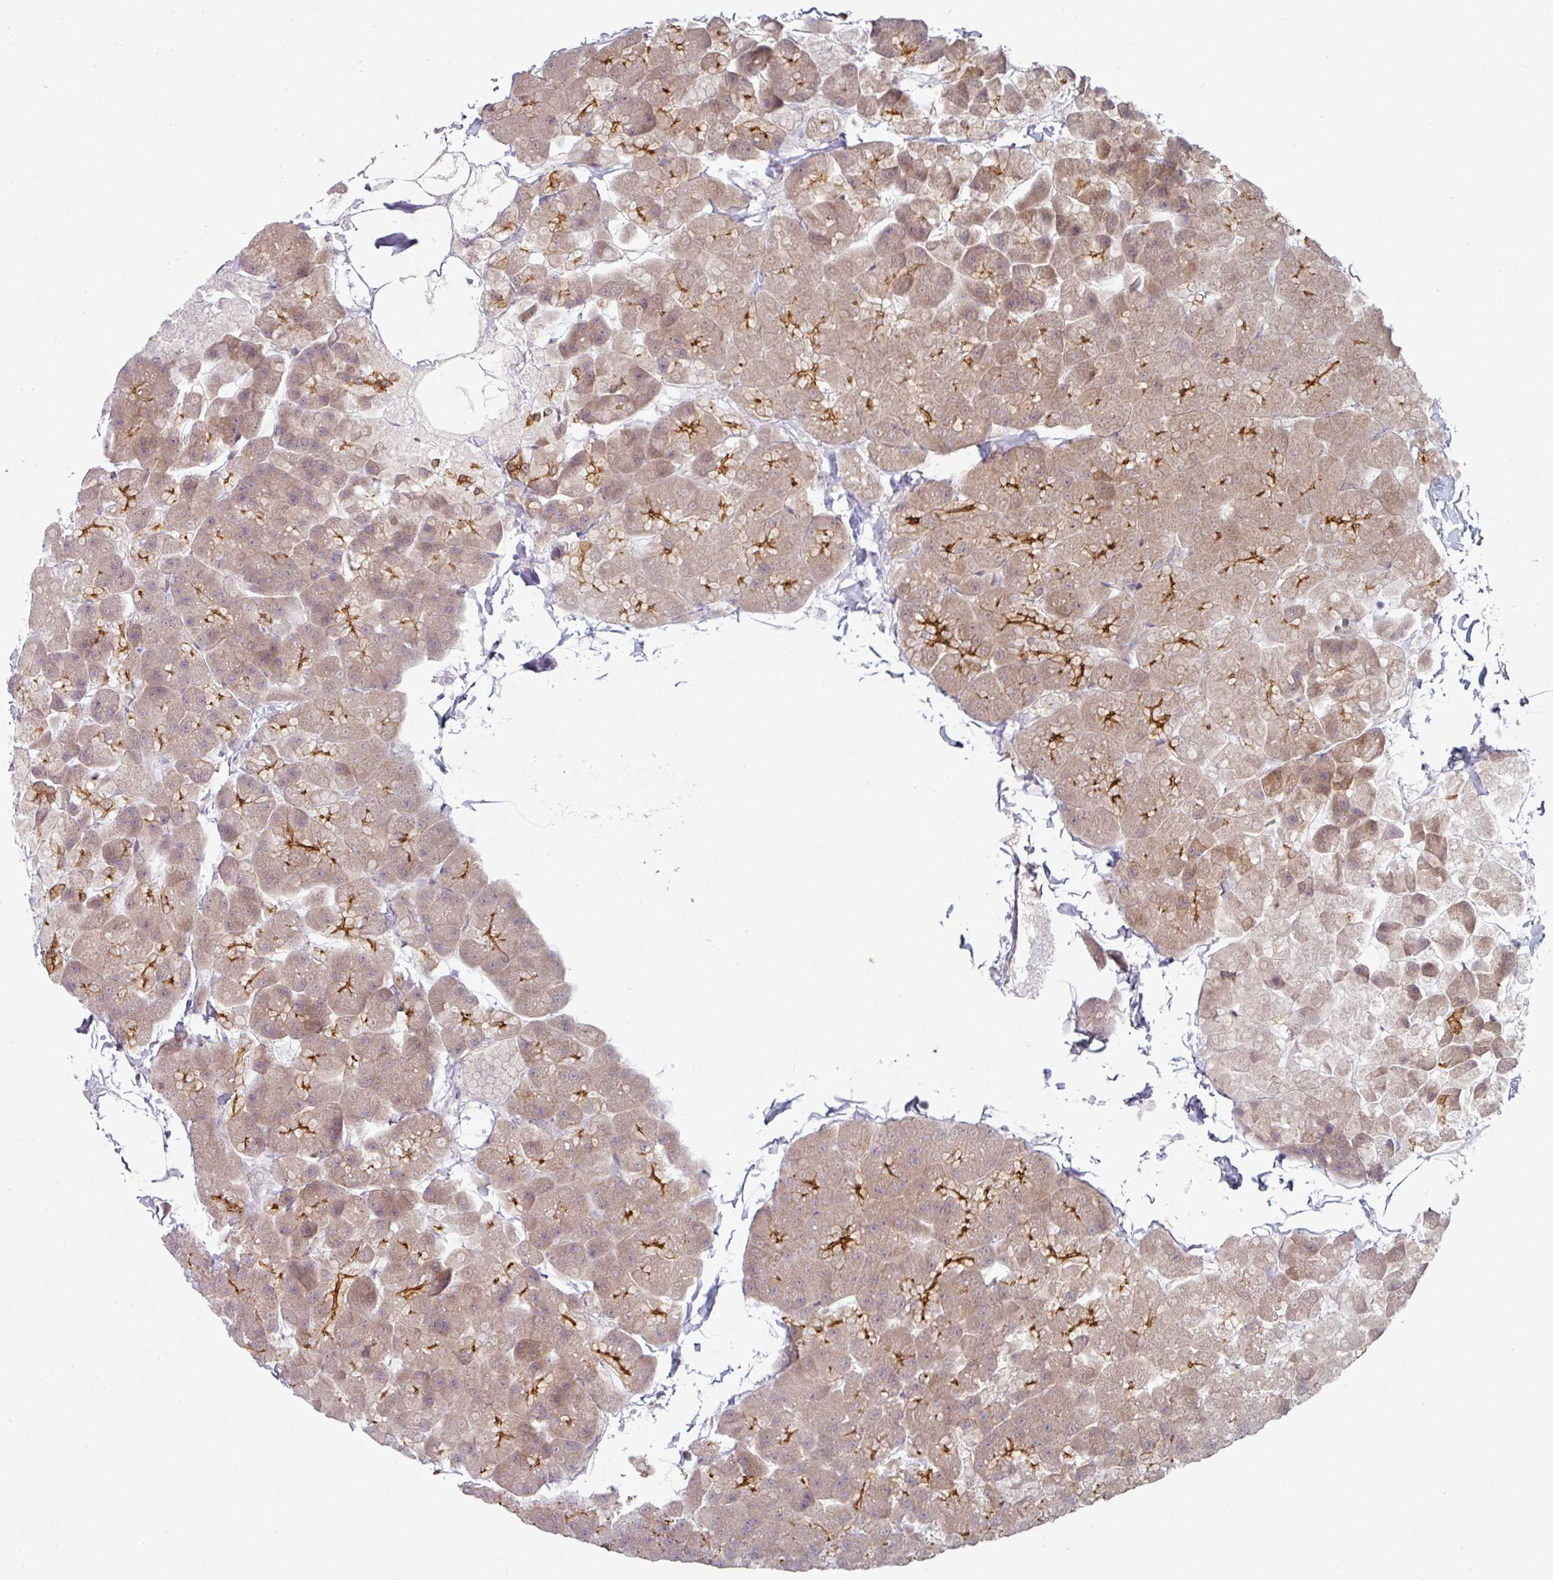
{"staining": {"intensity": "weak", "quantity": ">75%", "location": "cytoplasmic/membranous"}, "tissue": "pancreas", "cell_type": "Exocrine glandular cells", "image_type": "normal", "snomed": [{"axis": "morphology", "description": "Normal tissue, NOS"}, {"axis": "topography", "description": "Pancreas"}], "caption": "Pancreas stained with DAB (3,3'-diaminobenzidine) IHC demonstrates low levels of weak cytoplasmic/membranous staining in approximately >75% of exocrine glandular cells. (DAB IHC, brown staining for protein, blue staining for nuclei).", "gene": "TMCC1", "patient": {"sex": "male", "age": 35}}